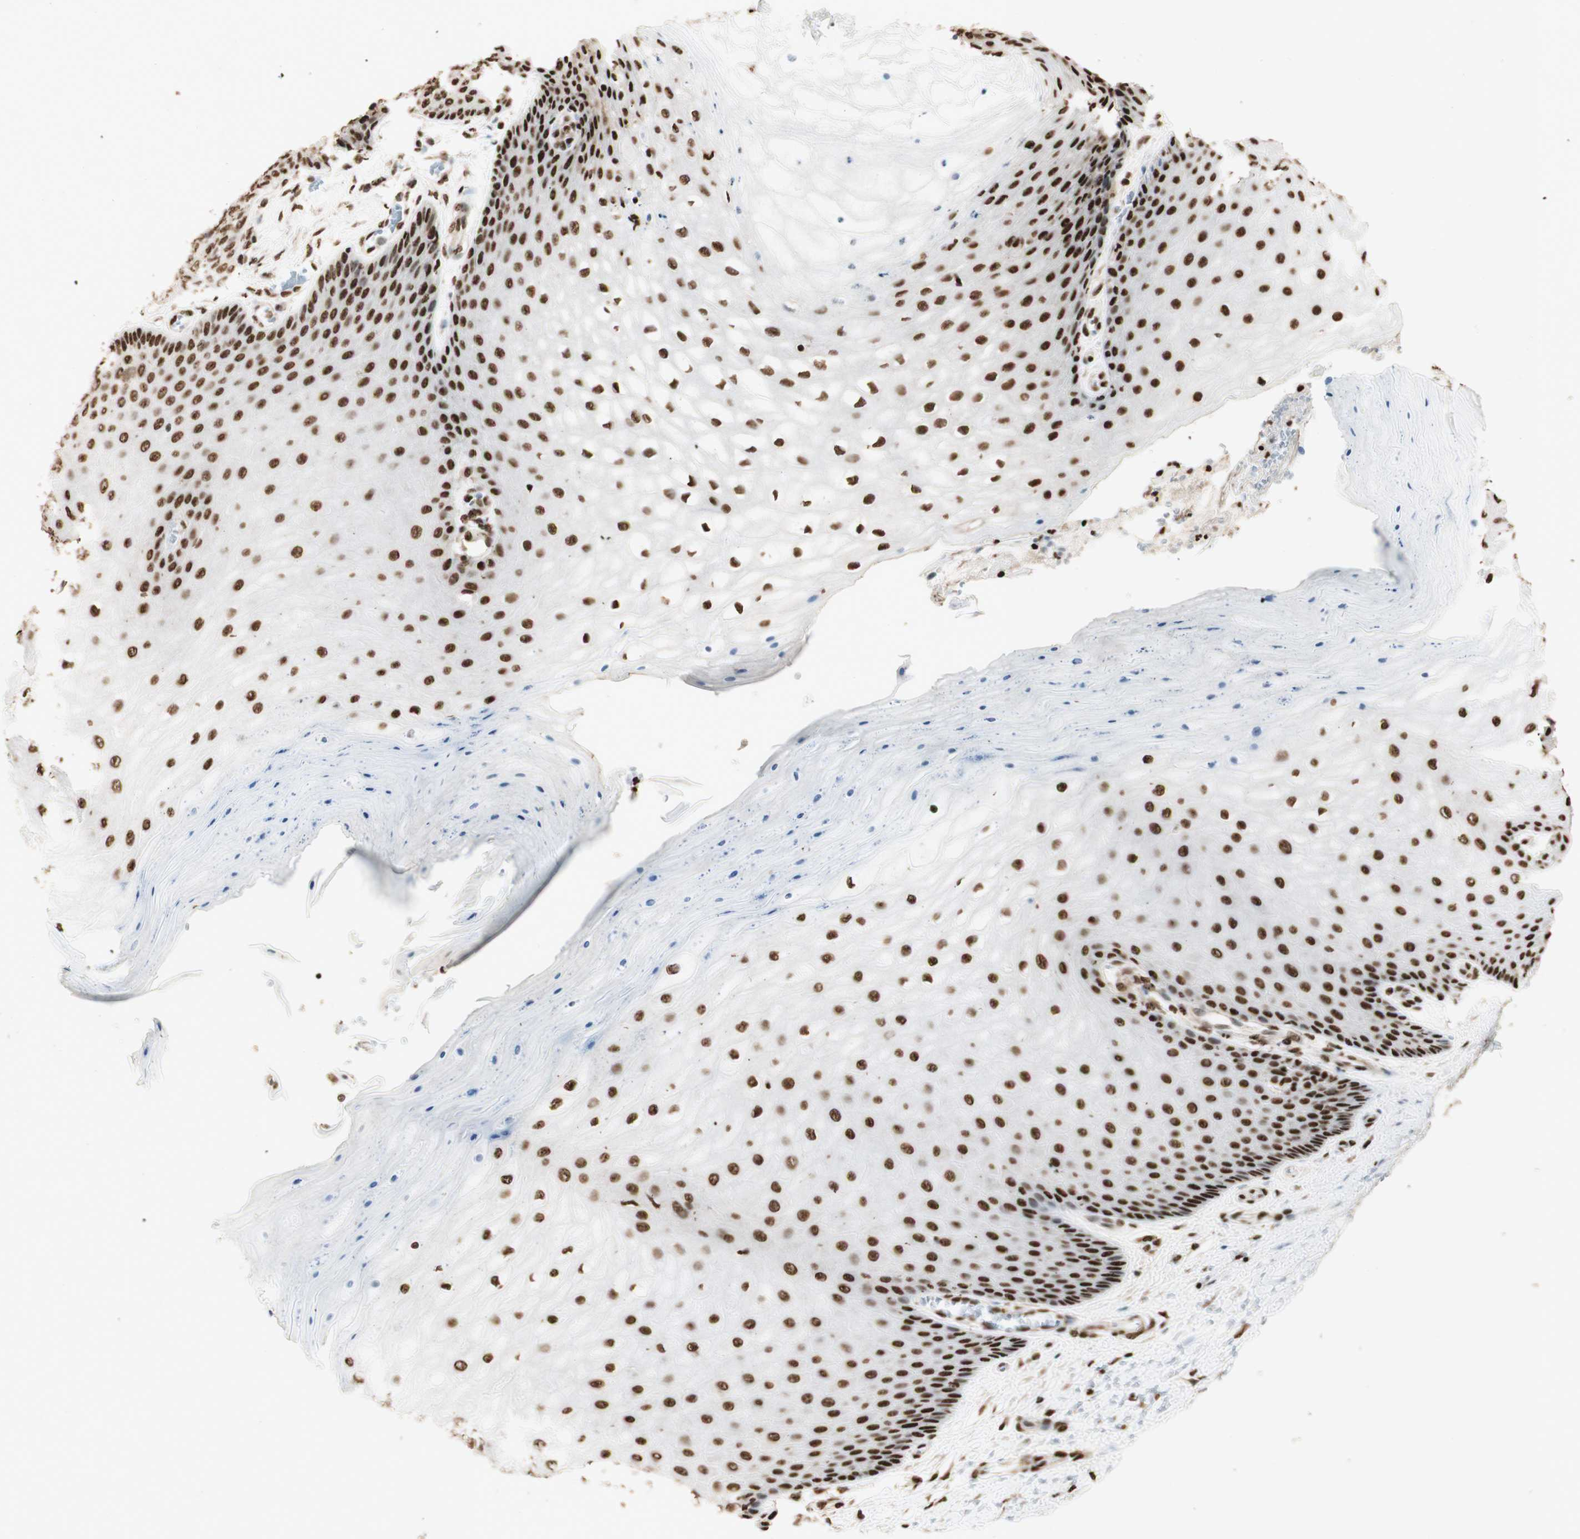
{"staining": {"intensity": "strong", "quantity": ">75%", "location": "nuclear"}, "tissue": "cervix", "cell_type": "Glandular cells", "image_type": "normal", "snomed": [{"axis": "morphology", "description": "Normal tissue, NOS"}, {"axis": "topography", "description": "Cervix"}], "caption": "Cervix stained with IHC shows strong nuclear positivity in about >75% of glandular cells.", "gene": "HNRNPA2B1", "patient": {"sex": "female", "age": 55}}